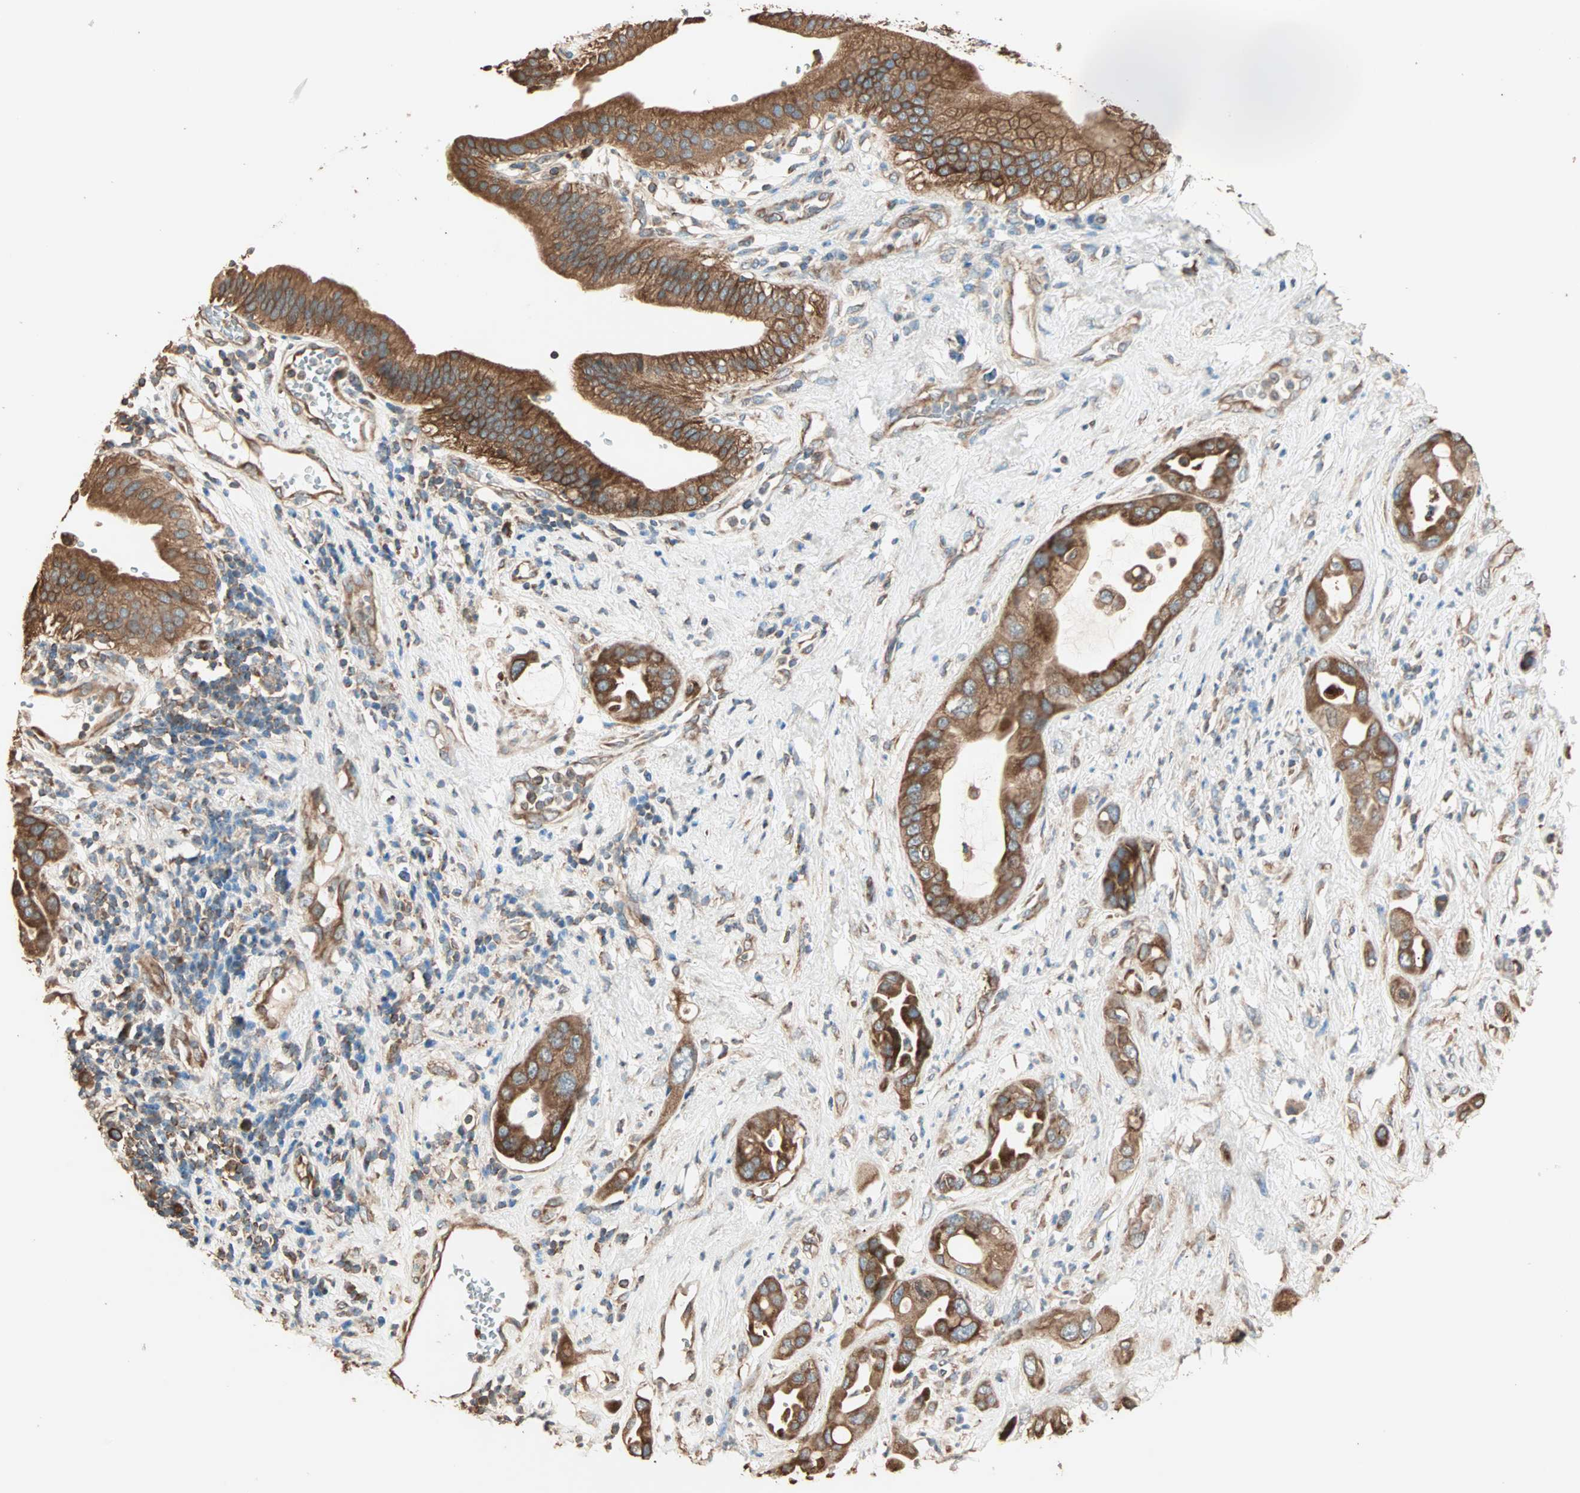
{"staining": {"intensity": "strong", "quantity": ">75%", "location": "cytoplasmic/membranous"}, "tissue": "pancreatic cancer", "cell_type": "Tumor cells", "image_type": "cancer", "snomed": [{"axis": "morphology", "description": "Adenocarcinoma, NOS"}, {"axis": "morphology", "description": "Adenocarcinoma, metastatic, NOS"}, {"axis": "topography", "description": "Lymph node"}, {"axis": "topography", "description": "Pancreas"}, {"axis": "topography", "description": "Duodenum"}], "caption": "Tumor cells reveal high levels of strong cytoplasmic/membranous positivity in approximately >75% of cells in pancreatic adenocarcinoma. The protein of interest is stained brown, and the nuclei are stained in blue (DAB IHC with brightfield microscopy, high magnification).", "gene": "EIF4G2", "patient": {"sex": "female", "age": 64}}